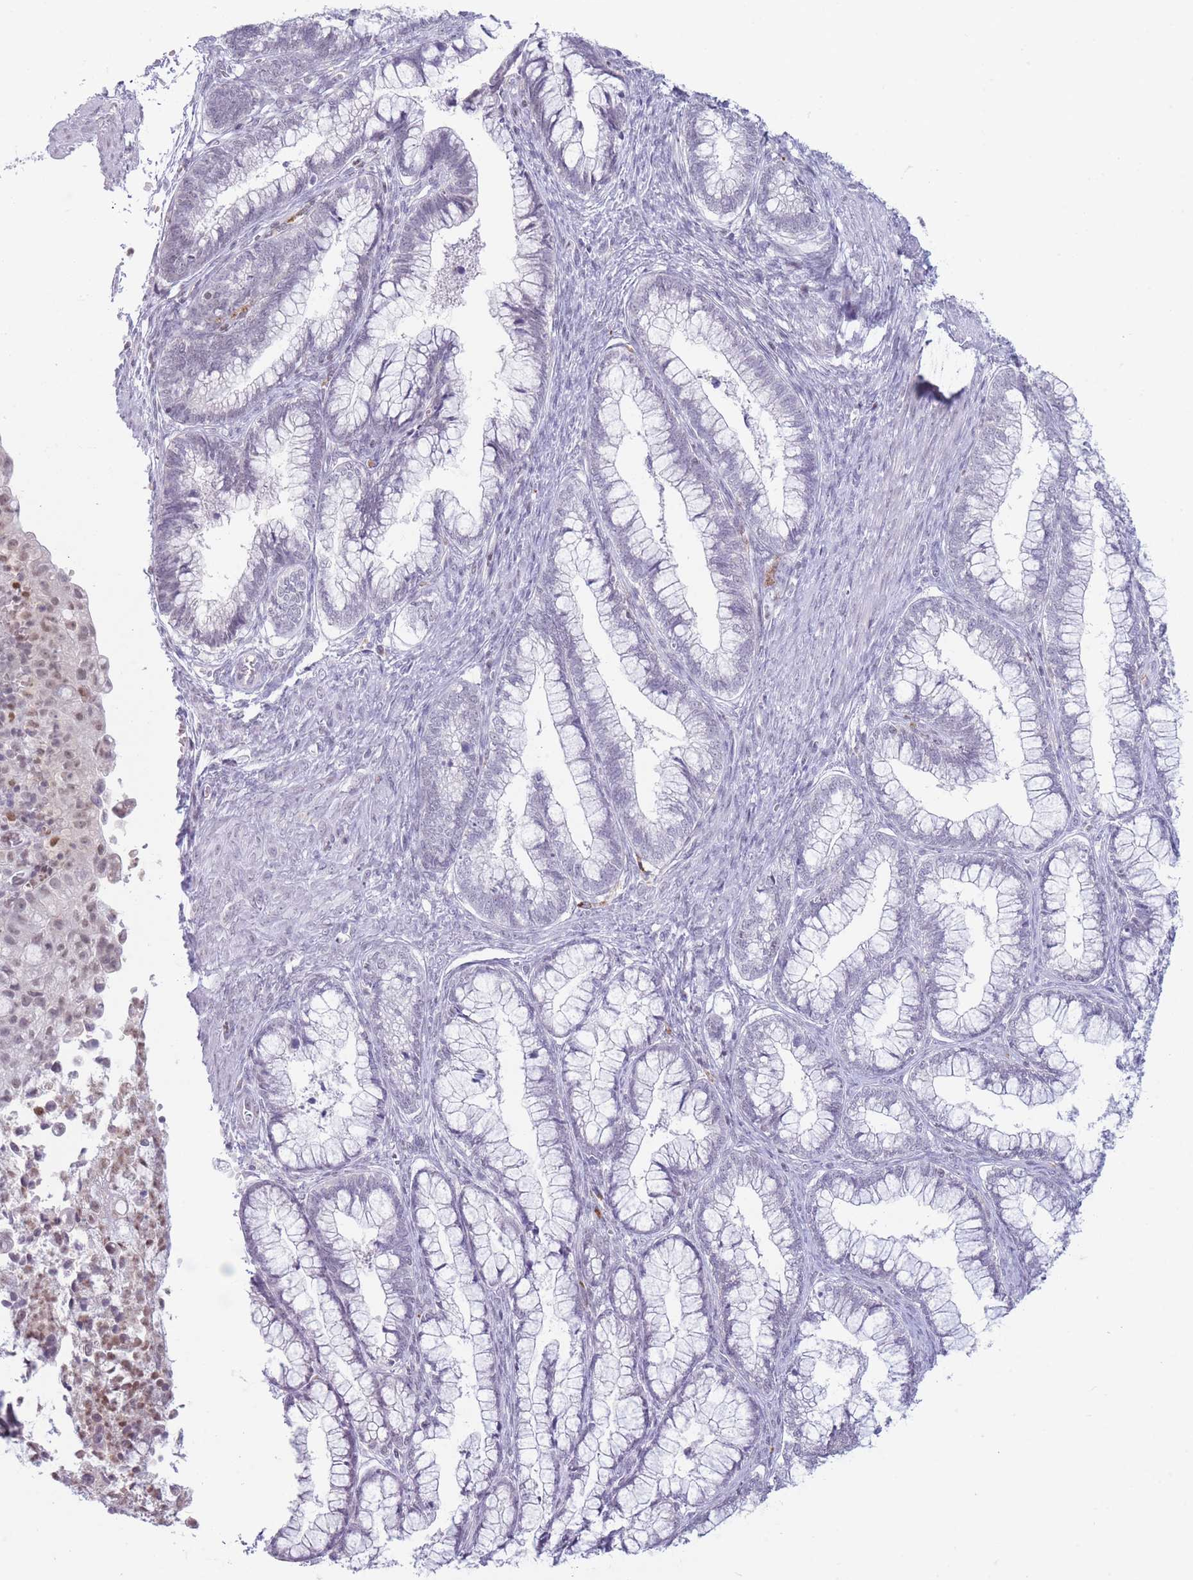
{"staining": {"intensity": "negative", "quantity": "none", "location": "none"}, "tissue": "cervical cancer", "cell_type": "Tumor cells", "image_type": "cancer", "snomed": [{"axis": "morphology", "description": "Adenocarcinoma, NOS"}, {"axis": "topography", "description": "Cervix"}], "caption": "The image exhibits no staining of tumor cells in cervical cancer.", "gene": "ARID3B", "patient": {"sex": "female", "age": 44}}